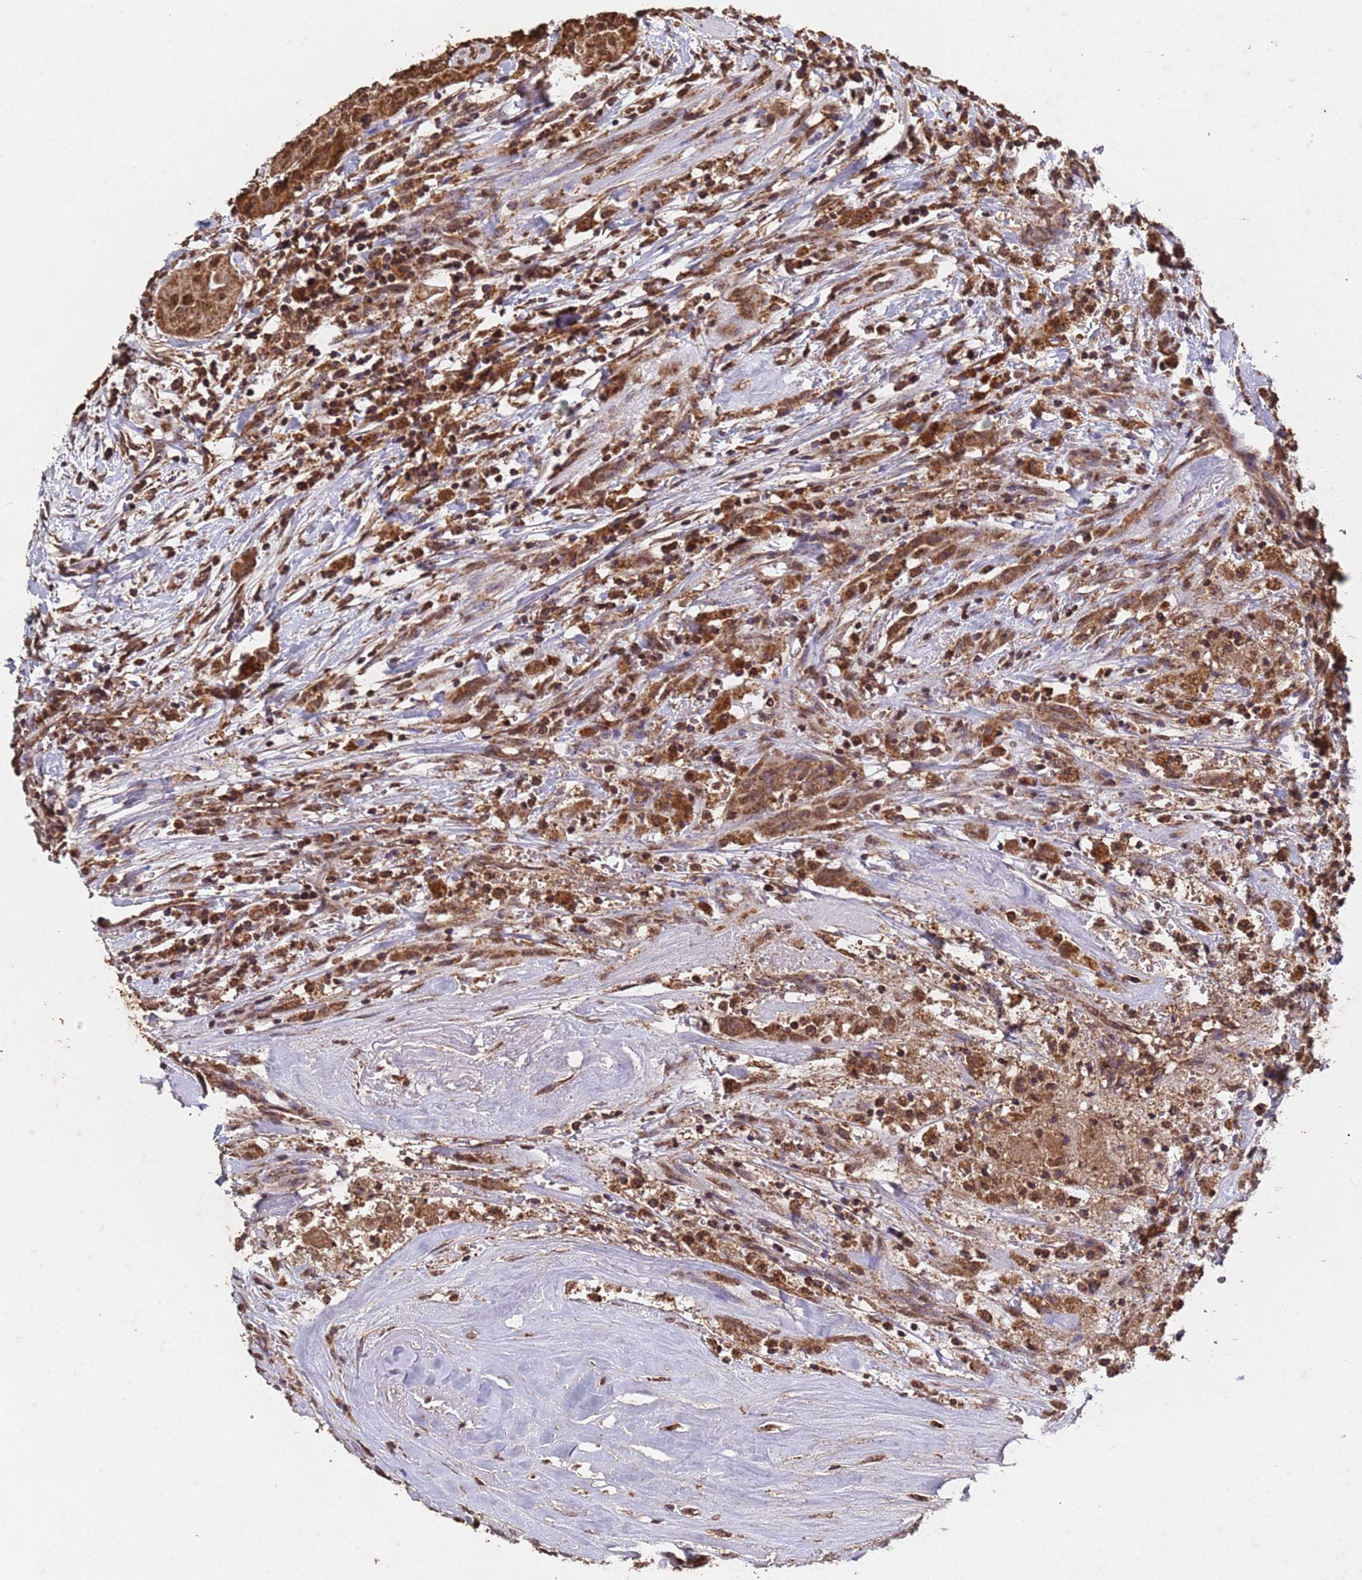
{"staining": {"intensity": "moderate", "quantity": ">75%", "location": "cytoplasmic/membranous,nuclear"}, "tissue": "thyroid cancer", "cell_type": "Tumor cells", "image_type": "cancer", "snomed": [{"axis": "morphology", "description": "Papillary adenocarcinoma, NOS"}, {"axis": "topography", "description": "Thyroid gland"}], "caption": "About >75% of tumor cells in human thyroid cancer display moderate cytoplasmic/membranous and nuclear protein positivity as visualized by brown immunohistochemical staining.", "gene": "HDAC10", "patient": {"sex": "female", "age": 59}}